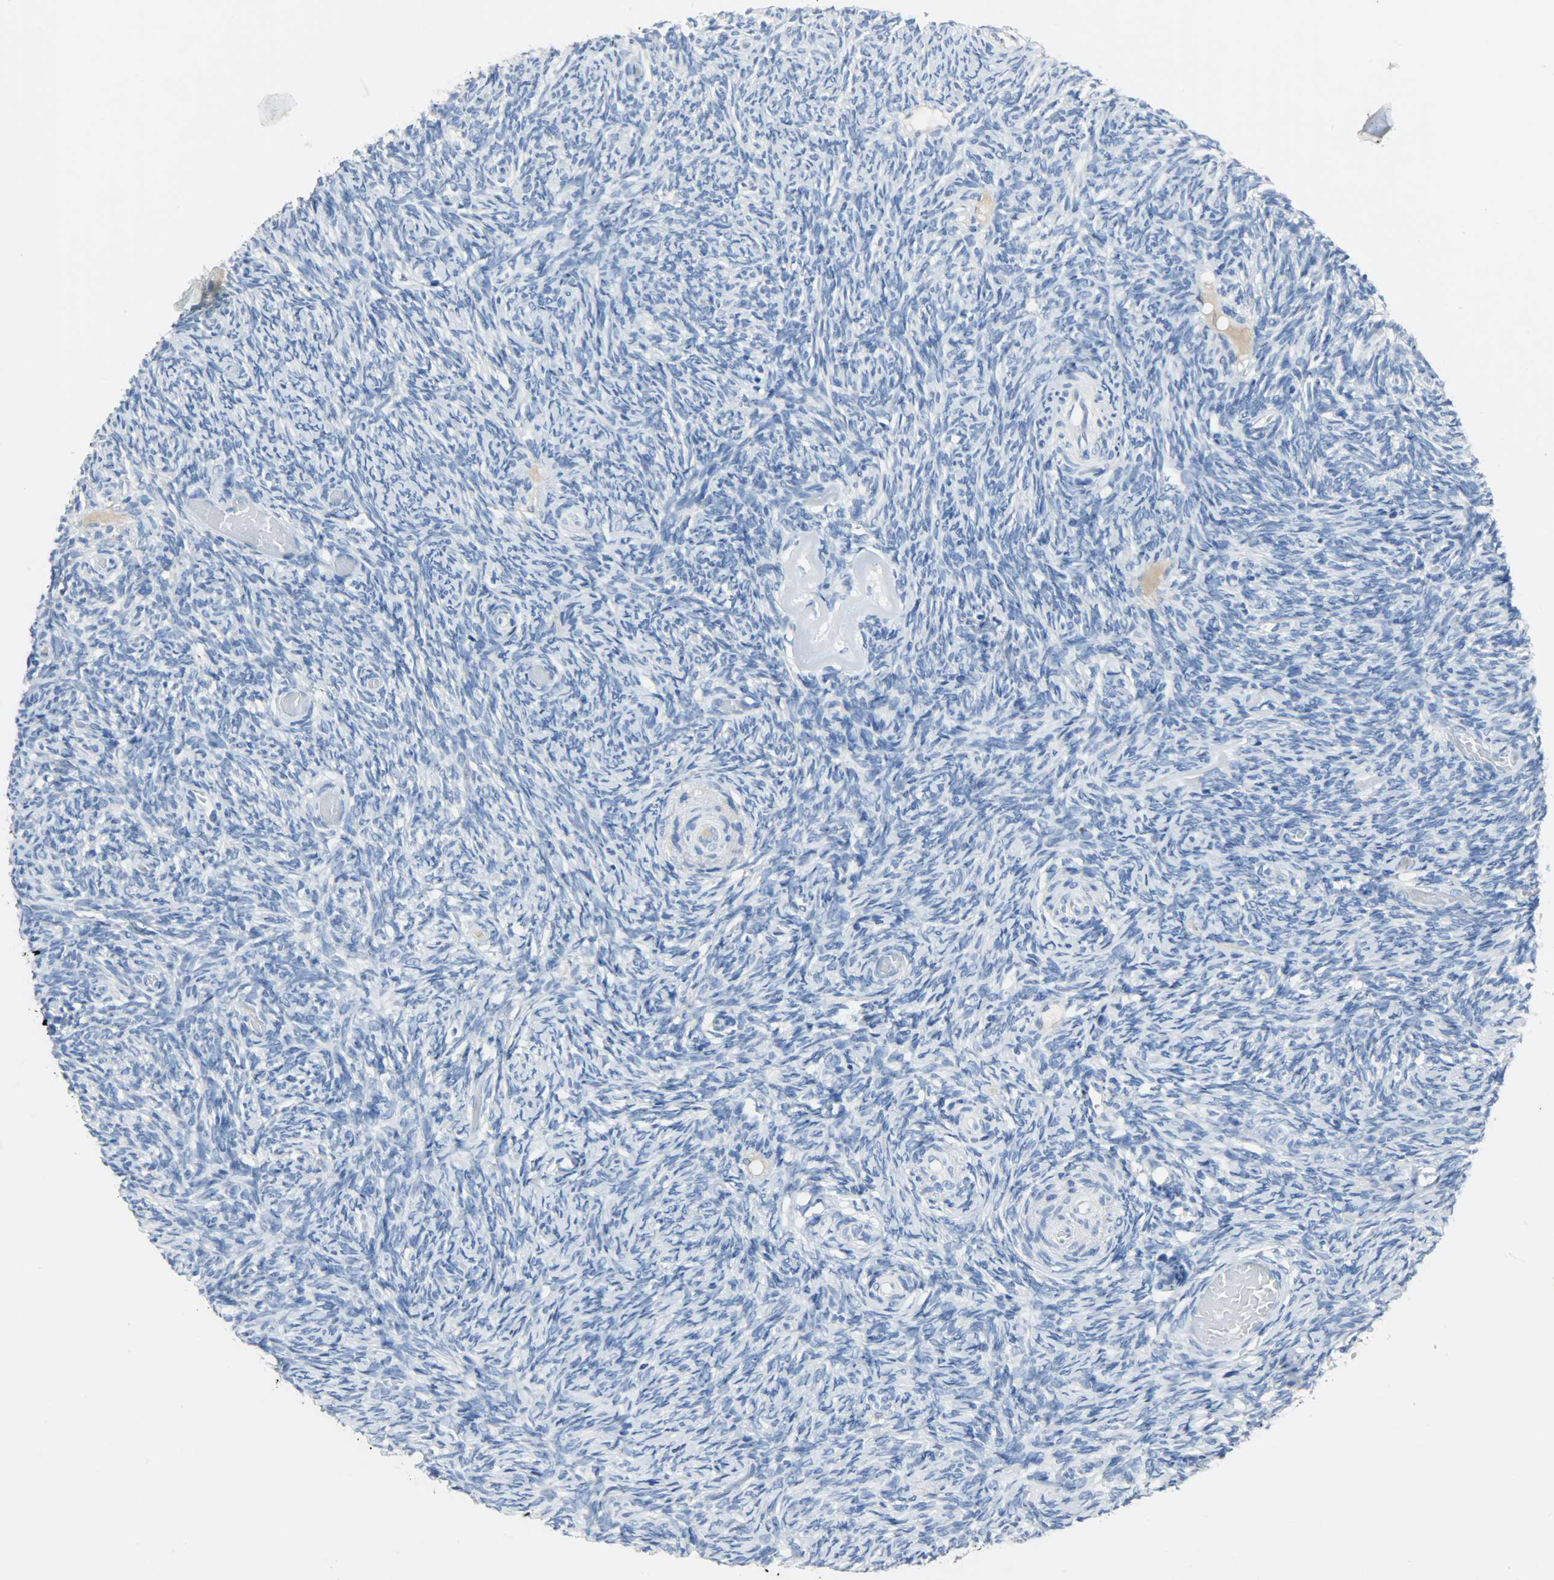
{"staining": {"intensity": "weak", "quantity": "<25%", "location": "cytoplasmic/membranous"}, "tissue": "ovary", "cell_type": "Ovarian stroma cells", "image_type": "normal", "snomed": [{"axis": "morphology", "description": "Normal tissue, NOS"}, {"axis": "topography", "description": "Ovary"}], "caption": "Immunohistochemistry (IHC) histopathology image of unremarkable ovary: ovary stained with DAB (3,3'-diaminobenzidine) demonstrates no significant protein expression in ovarian stroma cells.", "gene": "CRP", "patient": {"sex": "female", "age": 60}}